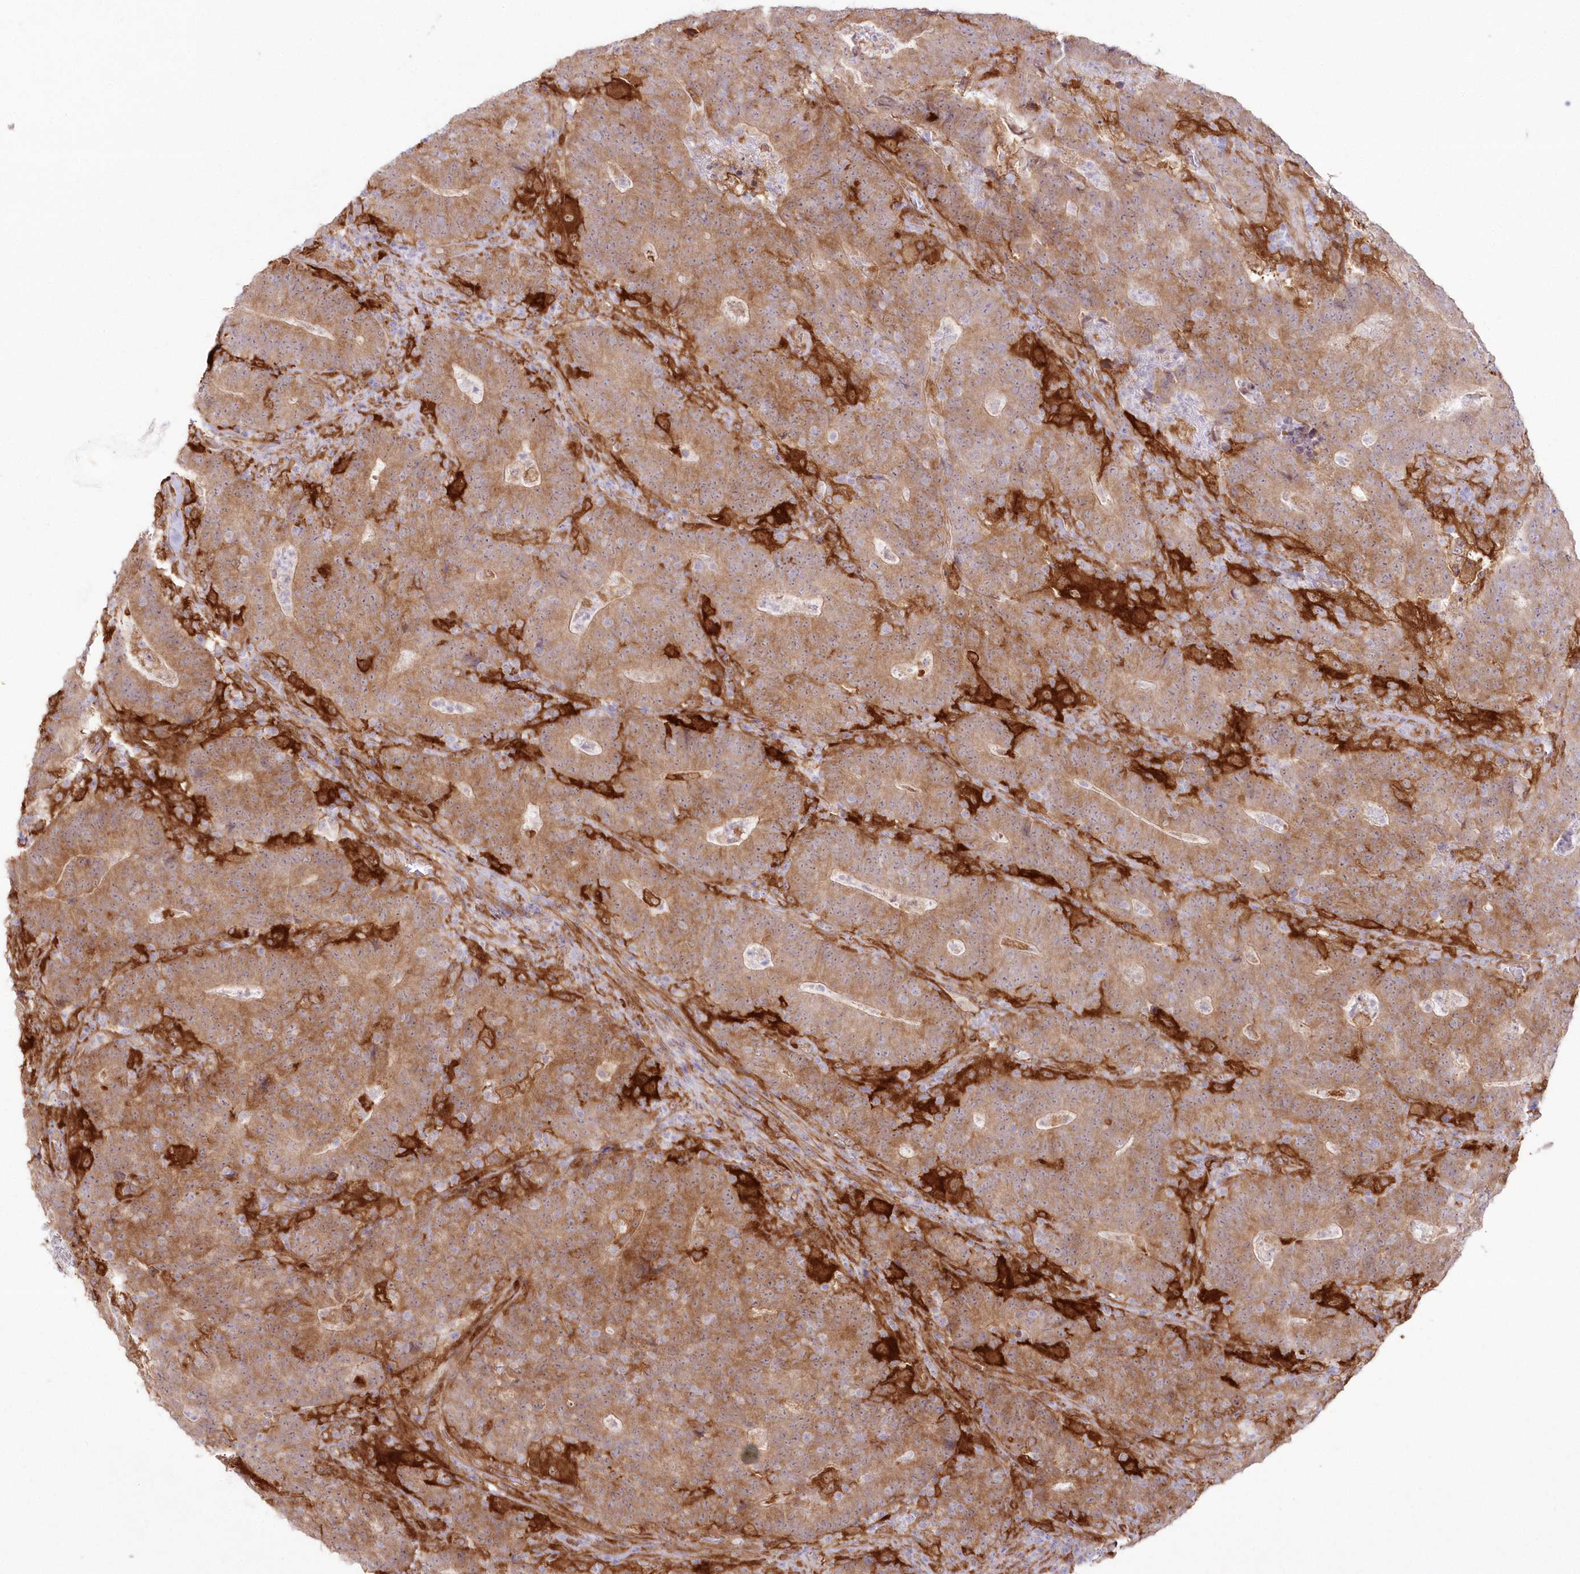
{"staining": {"intensity": "moderate", "quantity": ">75%", "location": "cytoplasmic/membranous"}, "tissue": "colorectal cancer", "cell_type": "Tumor cells", "image_type": "cancer", "snomed": [{"axis": "morphology", "description": "Normal tissue, NOS"}, {"axis": "morphology", "description": "Adenocarcinoma, NOS"}, {"axis": "topography", "description": "Colon"}], "caption": "Immunohistochemical staining of human colorectal adenocarcinoma exhibits moderate cytoplasmic/membranous protein positivity in approximately >75% of tumor cells.", "gene": "SH3PXD2B", "patient": {"sex": "female", "age": 75}}